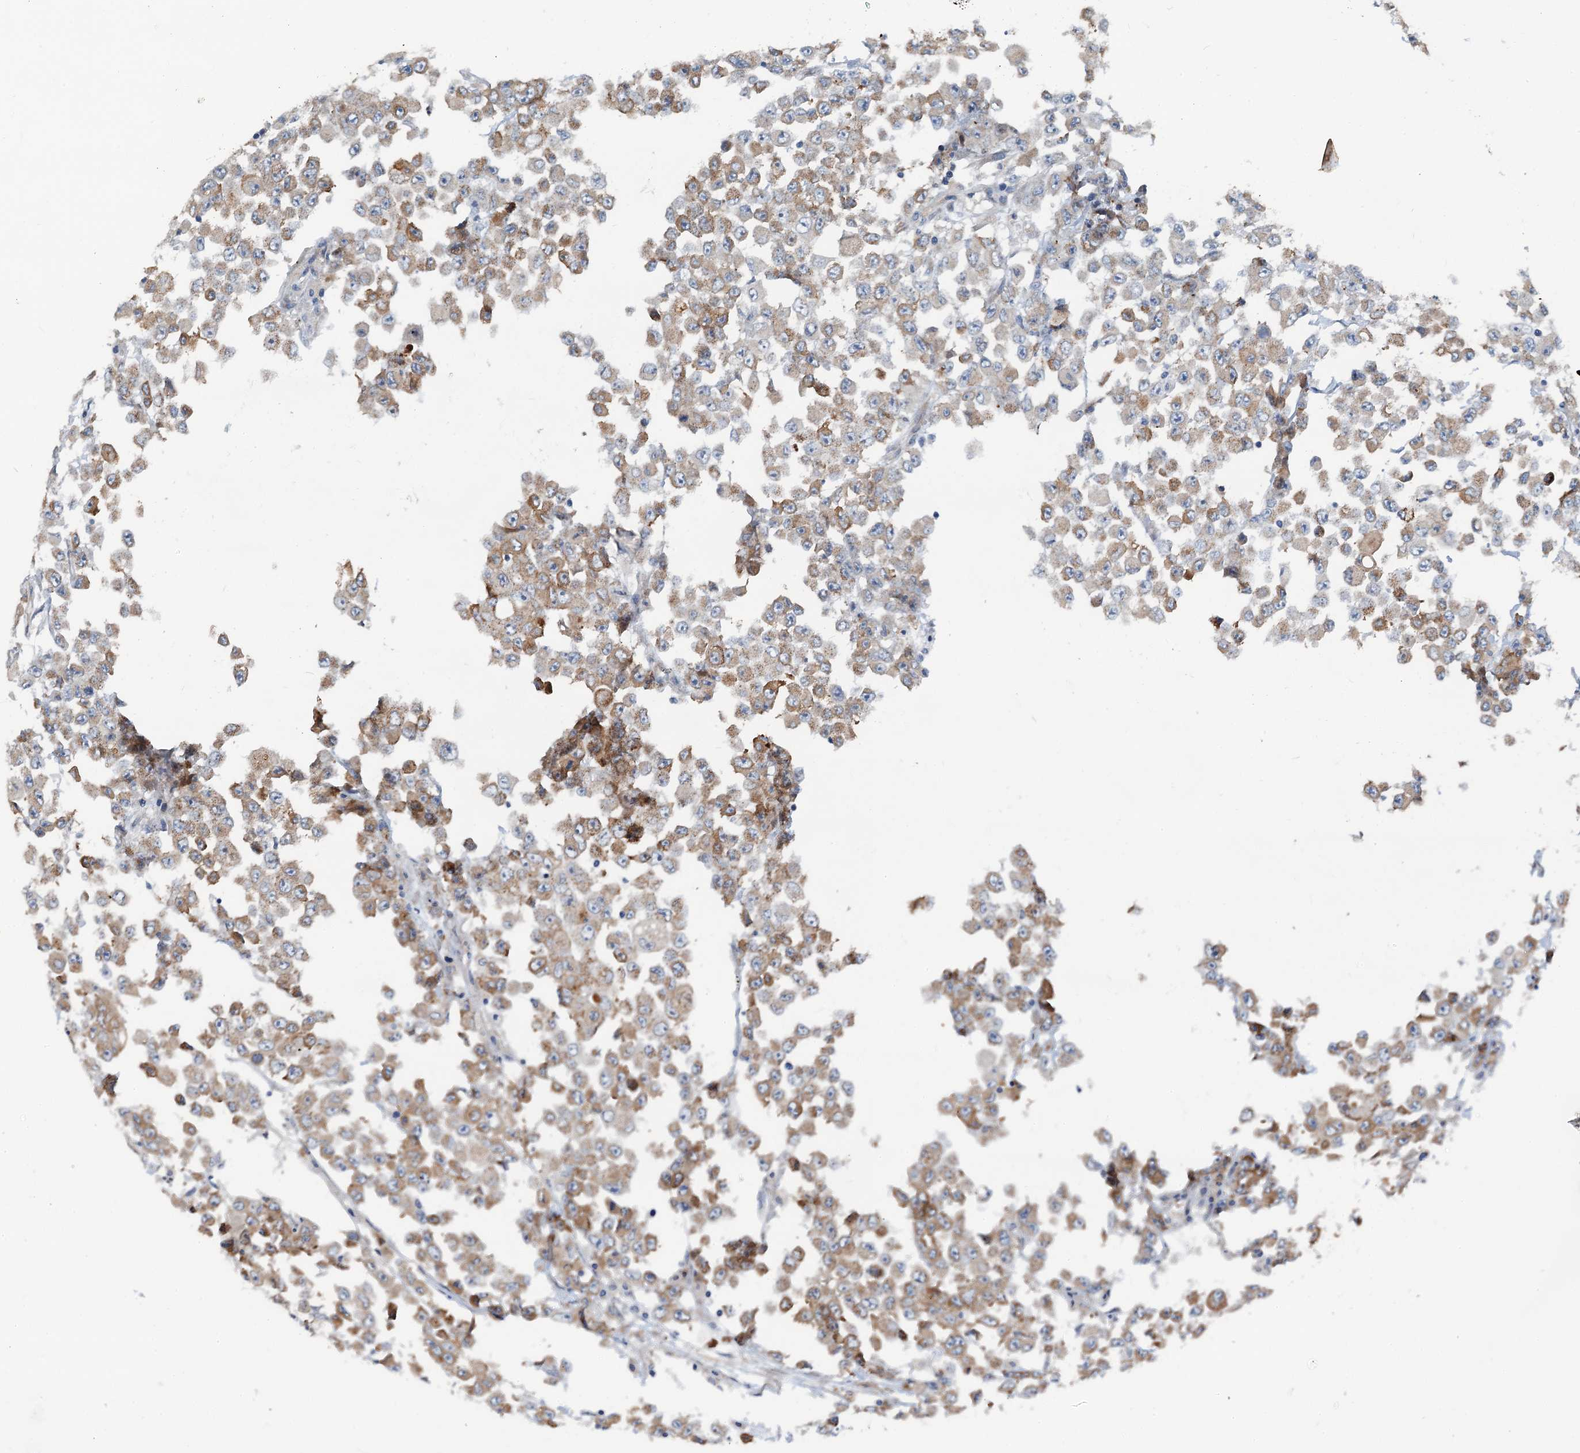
{"staining": {"intensity": "weak", "quantity": ">75%", "location": "cytoplasmic/membranous"}, "tissue": "colorectal cancer", "cell_type": "Tumor cells", "image_type": "cancer", "snomed": [{"axis": "morphology", "description": "Adenocarcinoma, NOS"}, {"axis": "topography", "description": "Colon"}], "caption": "The photomicrograph exhibits staining of colorectal cancer (adenocarcinoma), revealing weak cytoplasmic/membranous protein staining (brown color) within tumor cells. (DAB (3,3'-diaminobenzidine) IHC, brown staining for protein, blue staining for nuclei).", "gene": "ANKRD26", "patient": {"sex": "male", "age": 51}}